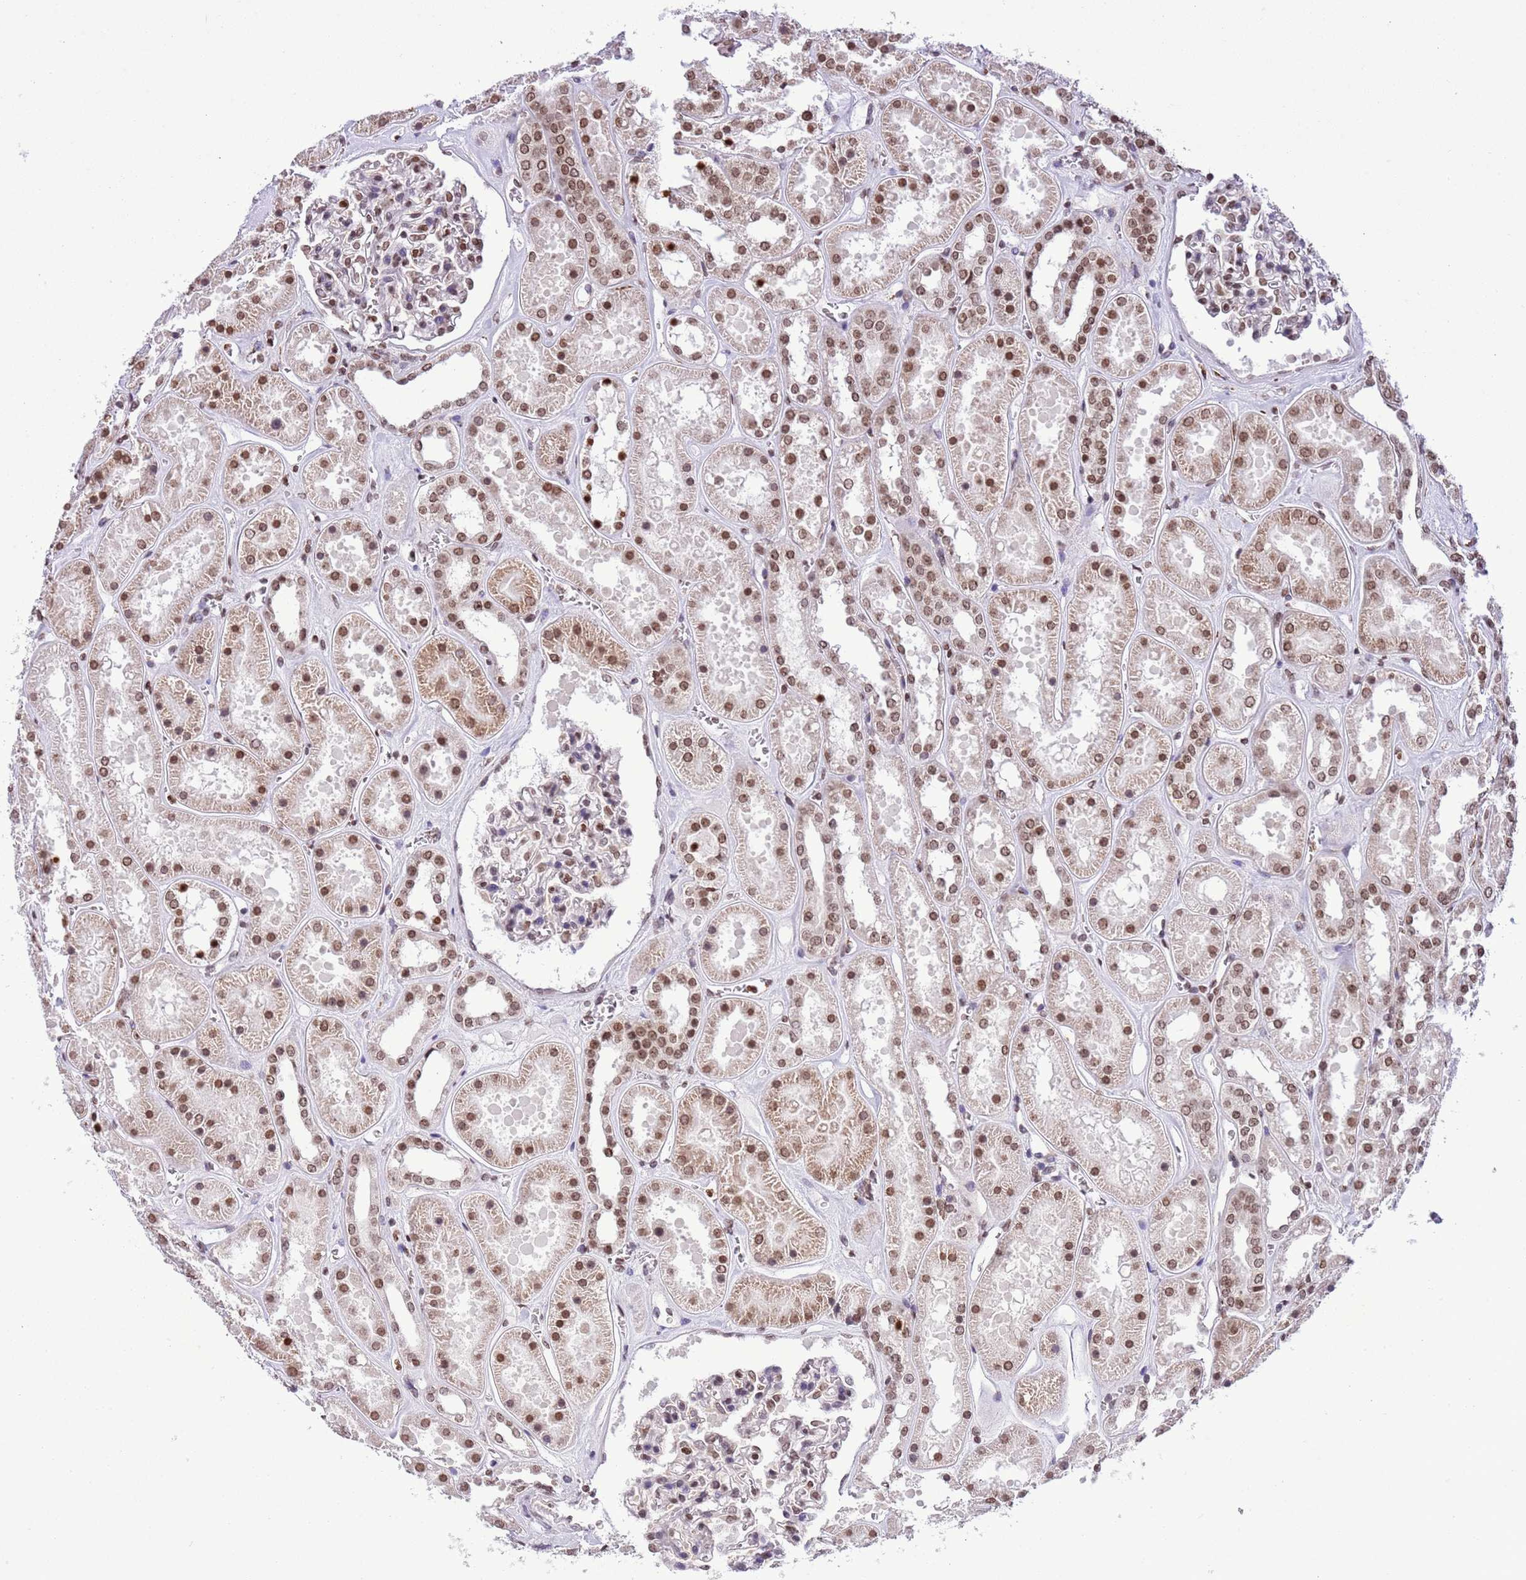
{"staining": {"intensity": "moderate", "quantity": "25%-75%", "location": "nuclear"}, "tissue": "kidney", "cell_type": "Cells in glomeruli", "image_type": "normal", "snomed": [{"axis": "morphology", "description": "Normal tissue, NOS"}, {"axis": "topography", "description": "Kidney"}], "caption": "The micrograph displays staining of benign kidney, revealing moderate nuclear protein staining (brown color) within cells in glomeruli.", "gene": "NRIP1", "patient": {"sex": "female", "age": 41}}